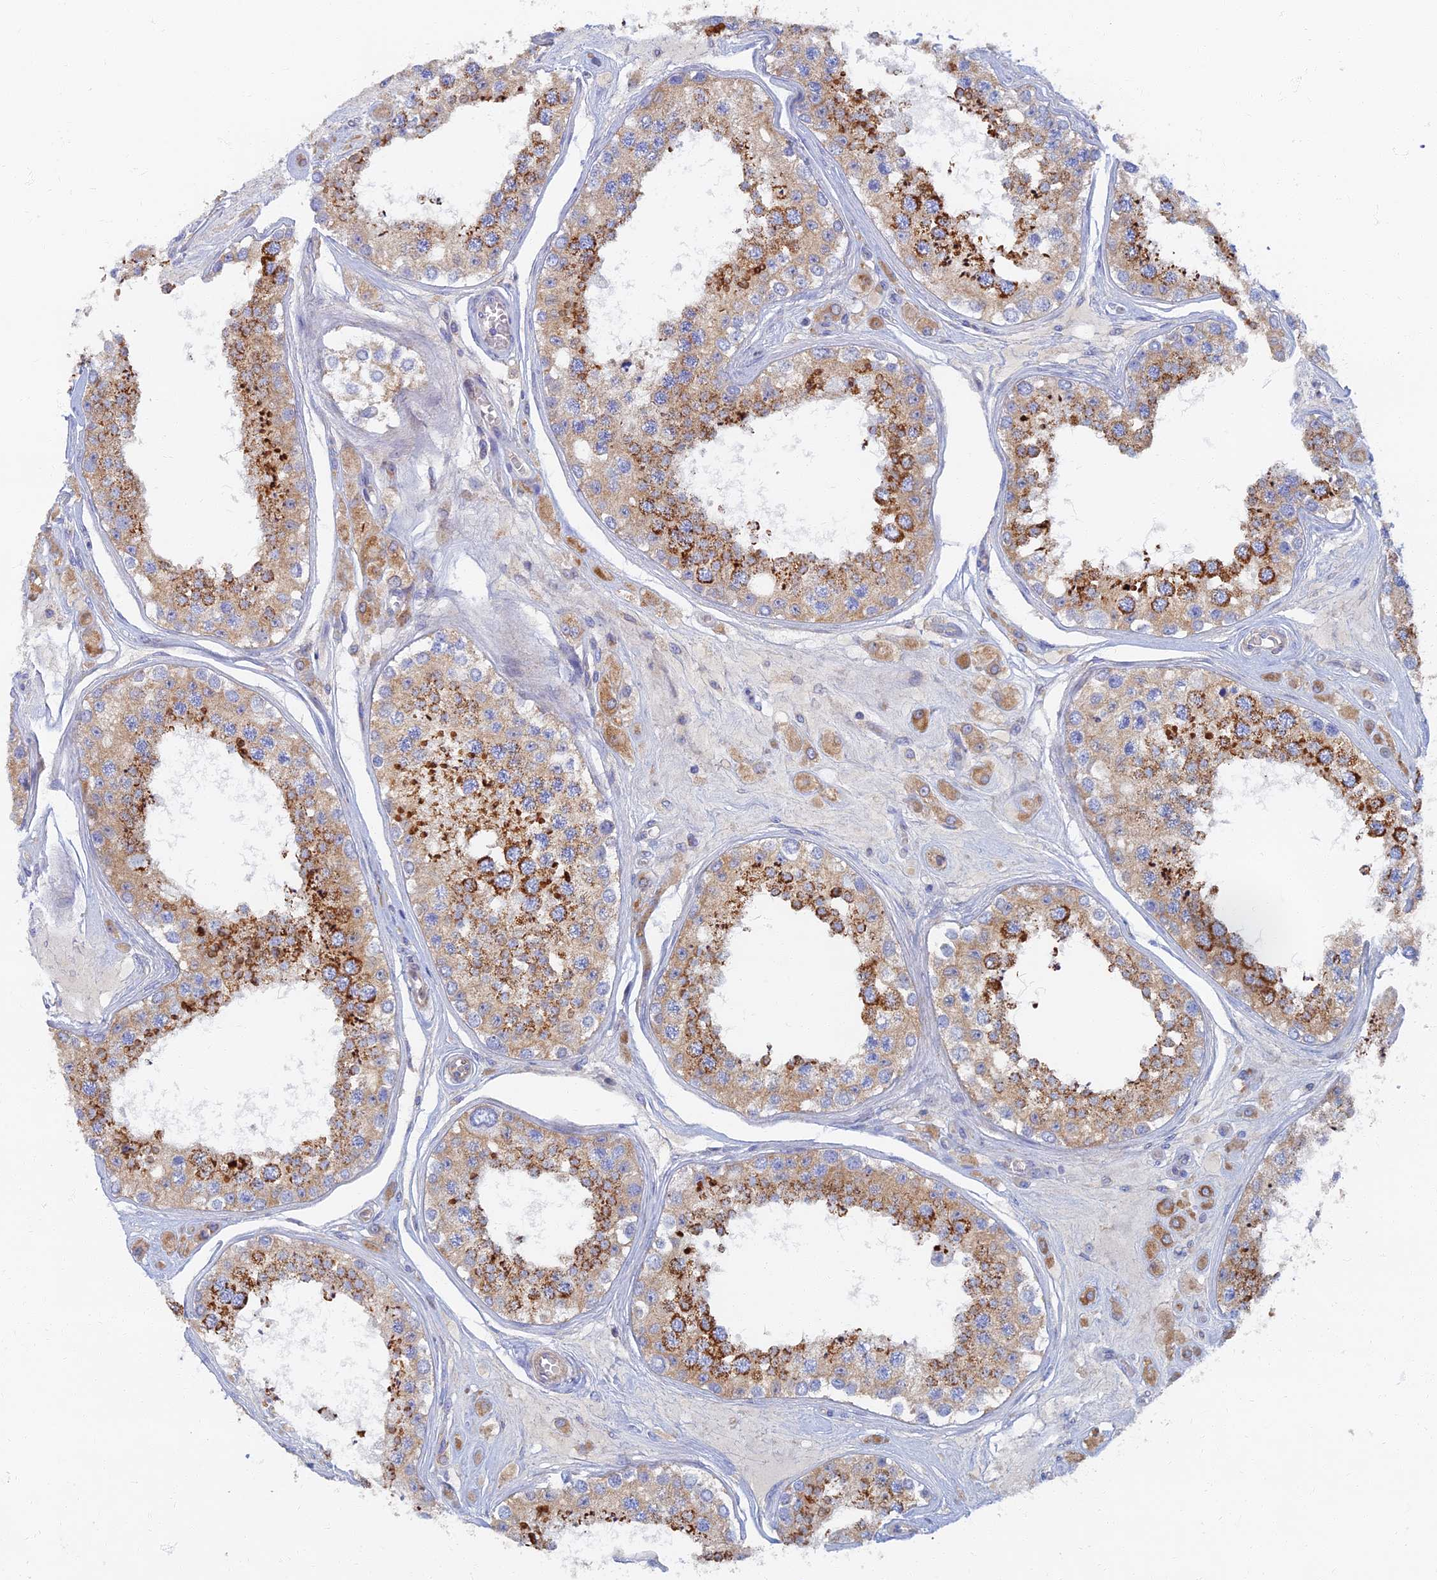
{"staining": {"intensity": "strong", "quantity": "25%-75%", "location": "cytoplasmic/membranous"}, "tissue": "testis", "cell_type": "Cells in seminiferous ducts", "image_type": "normal", "snomed": [{"axis": "morphology", "description": "Normal tissue, NOS"}, {"axis": "topography", "description": "Testis"}], "caption": "Benign testis was stained to show a protein in brown. There is high levels of strong cytoplasmic/membranous positivity in about 25%-75% of cells in seminiferous ducts. Nuclei are stained in blue.", "gene": "TMEM44", "patient": {"sex": "male", "age": 25}}